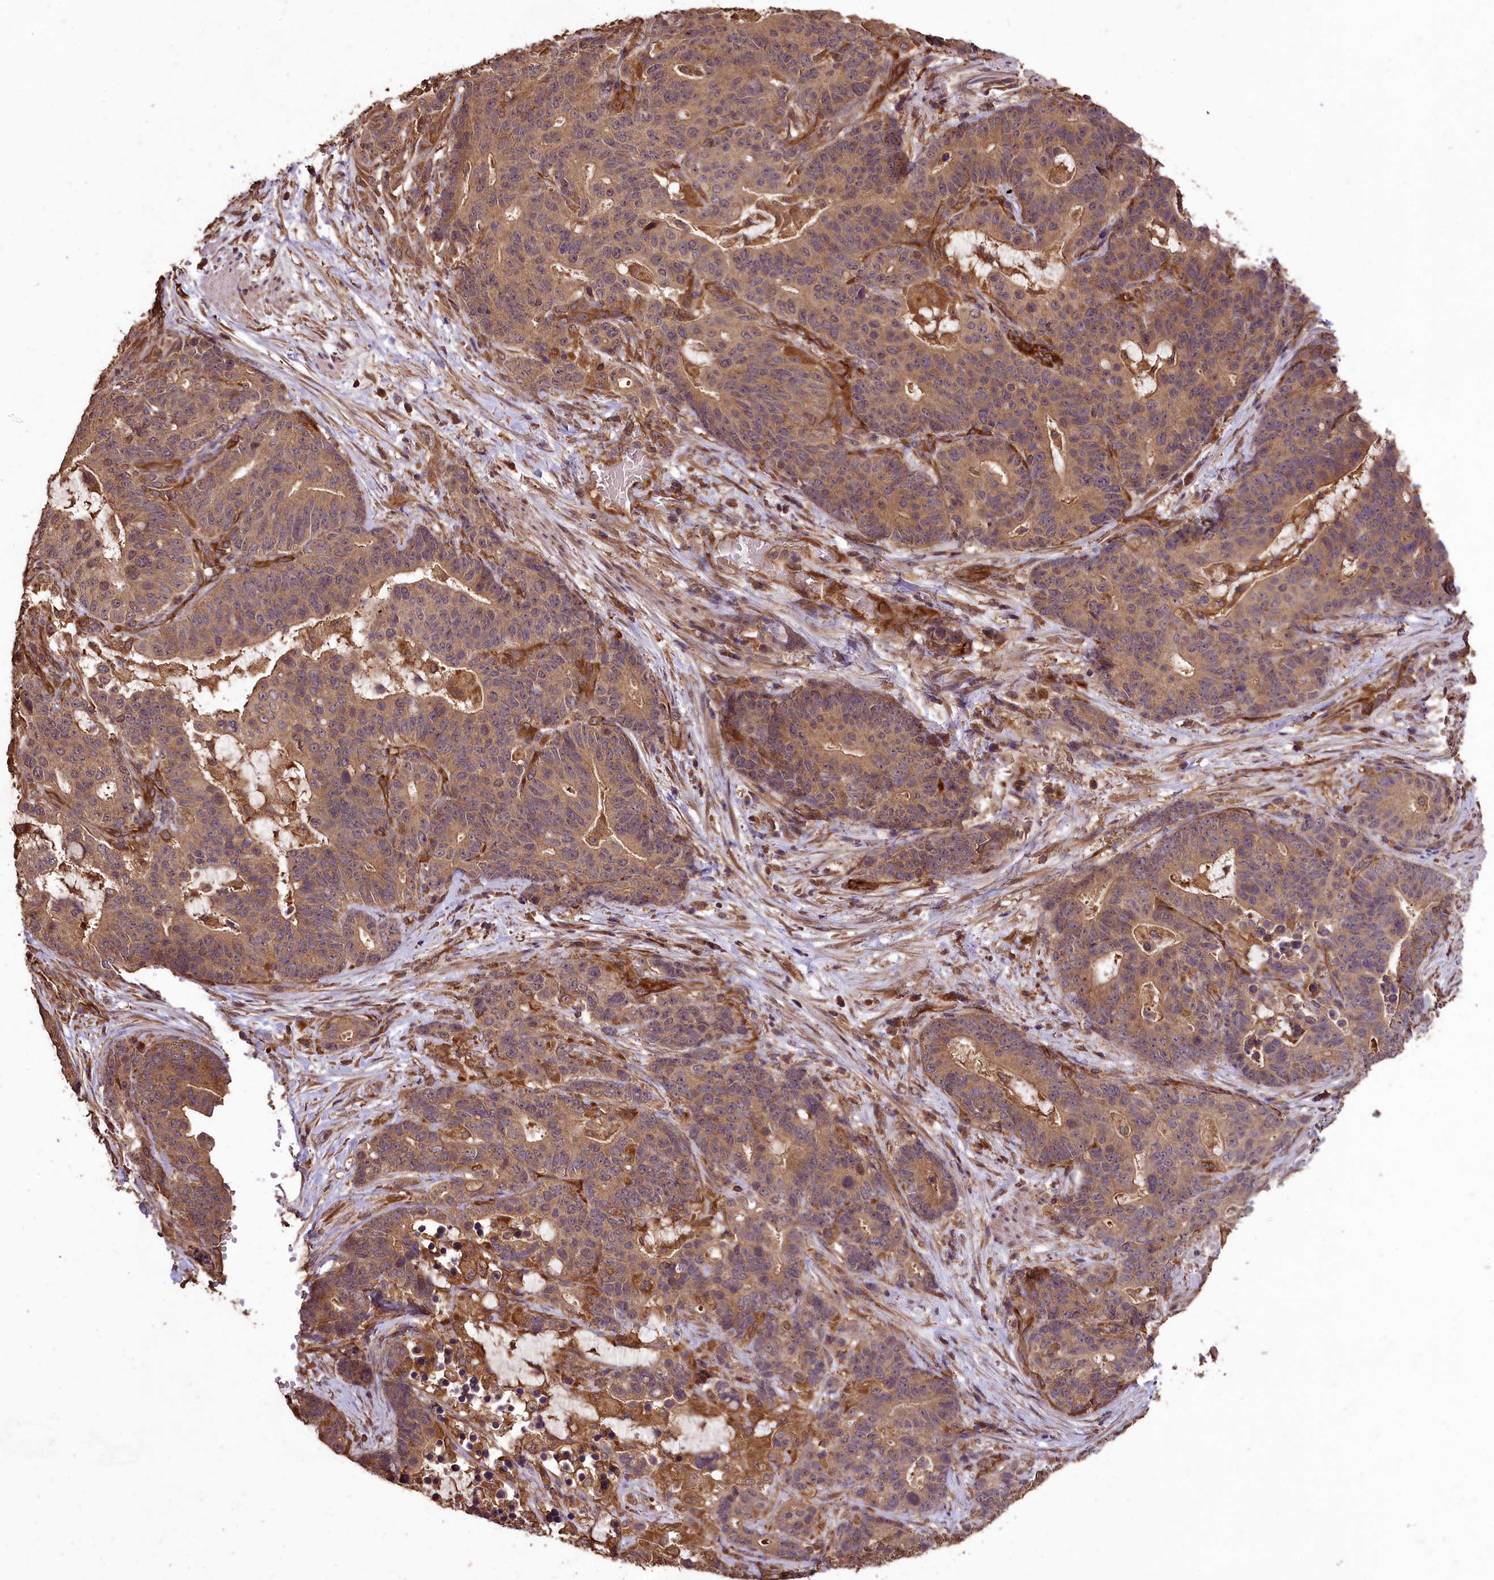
{"staining": {"intensity": "moderate", "quantity": ">75%", "location": "cytoplasmic/membranous"}, "tissue": "stomach cancer", "cell_type": "Tumor cells", "image_type": "cancer", "snomed": [{"axis": "morphology", "description": "Normal tissue, NOS"}, {"axis": "morphology", "description": "Adenocarcinoma, NOS"}, {"axis": "topography", "description": "Stomach"}], "caption": "This histopathology image shows immunohistochemistry (IHC) staining of stomach adenocarcinoma, with medium moderate cytoplasmic/membranous positivity in approximately >75% of tumor cells.", "gene": "TTLL10", "patient": {"sex": "female", "age": 64}}